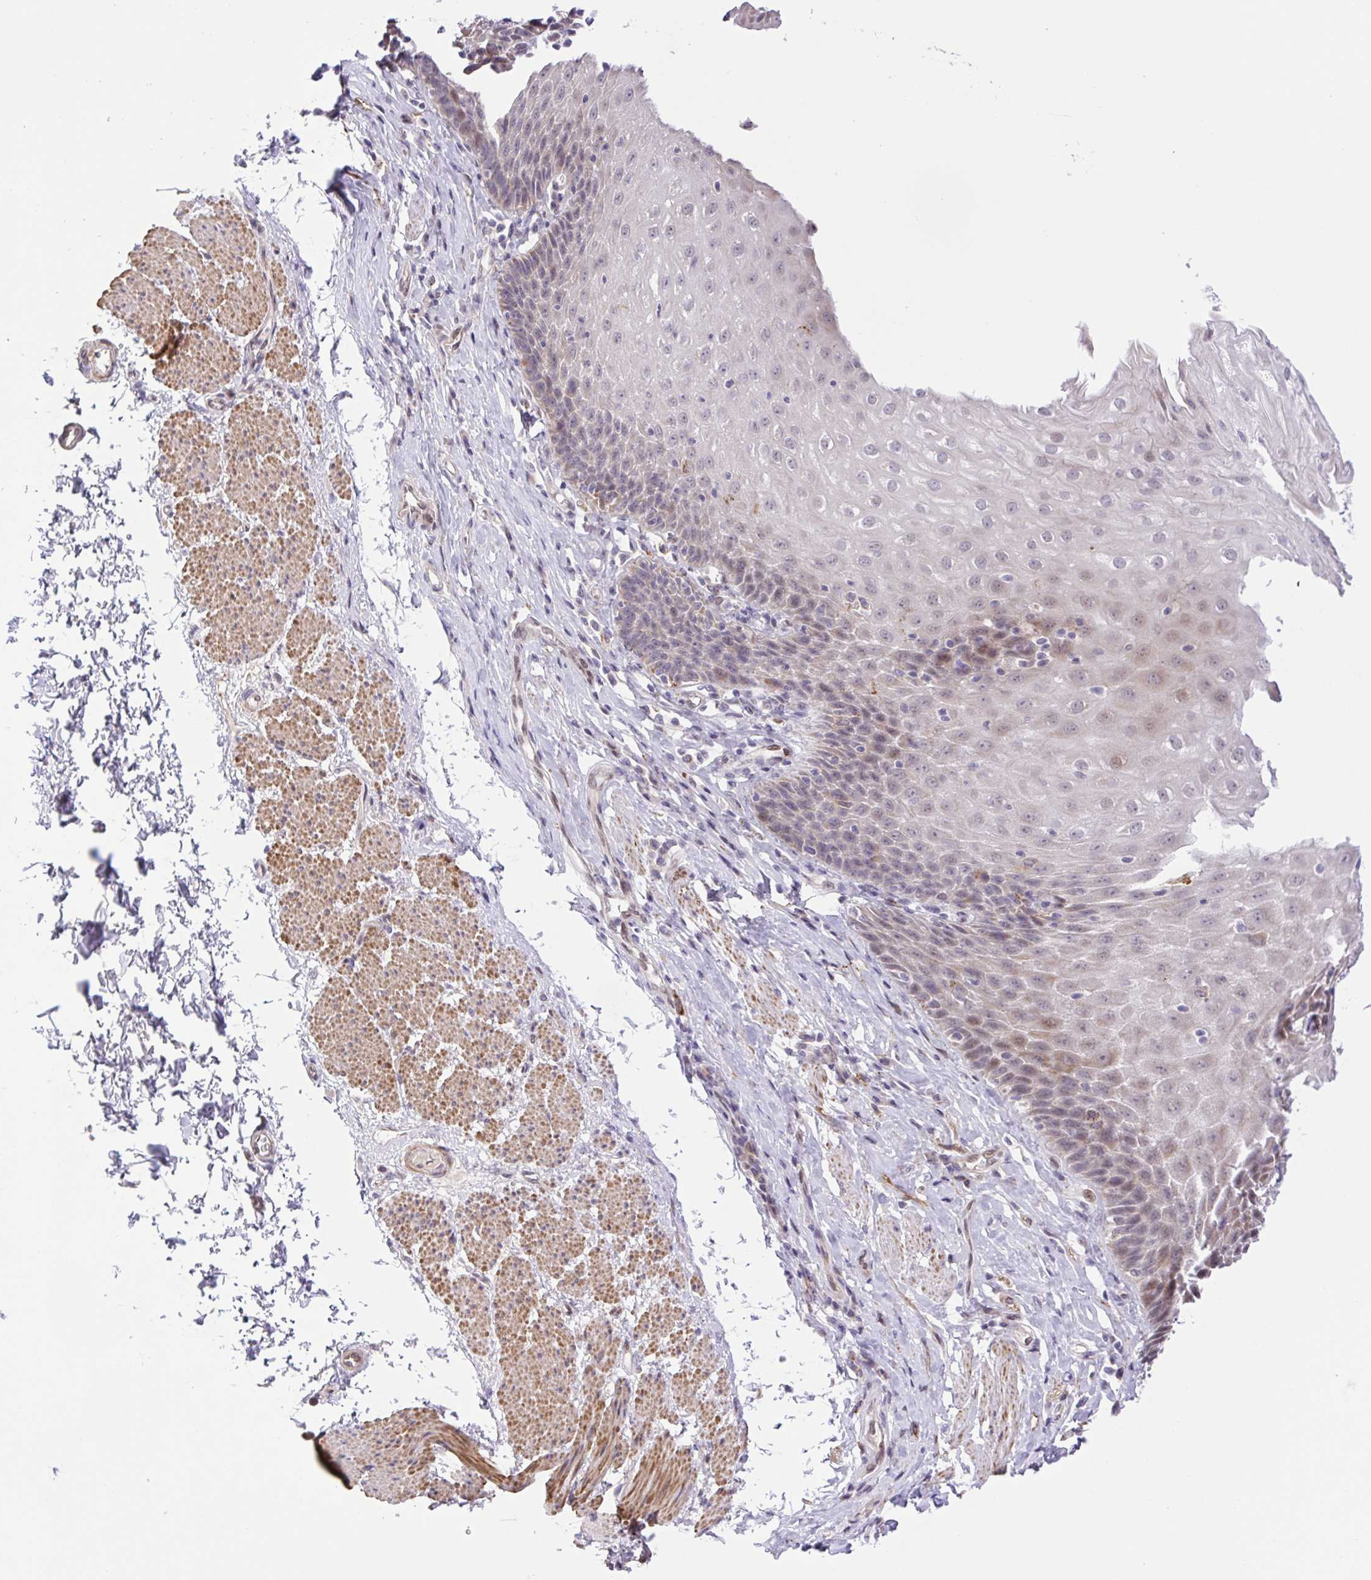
{"staining": {"intensity": "weak", "quantity": "<25%", "location": "nuclear"}, "tissue": "esophagus", "cell_type": "Squamous epithelial cells", "image_type": "normal", "snomed": [{"axis": "morphology", "description": "Normal tissue, NOS"}, {"axis": "topography", "description": "Esophagus"}], "caption": "Esophagus stained for a protein using IHC reveals no staining squamous epithelial cells.", "gene": "ERG", "patient": {"sex": "female", "age": 61}}